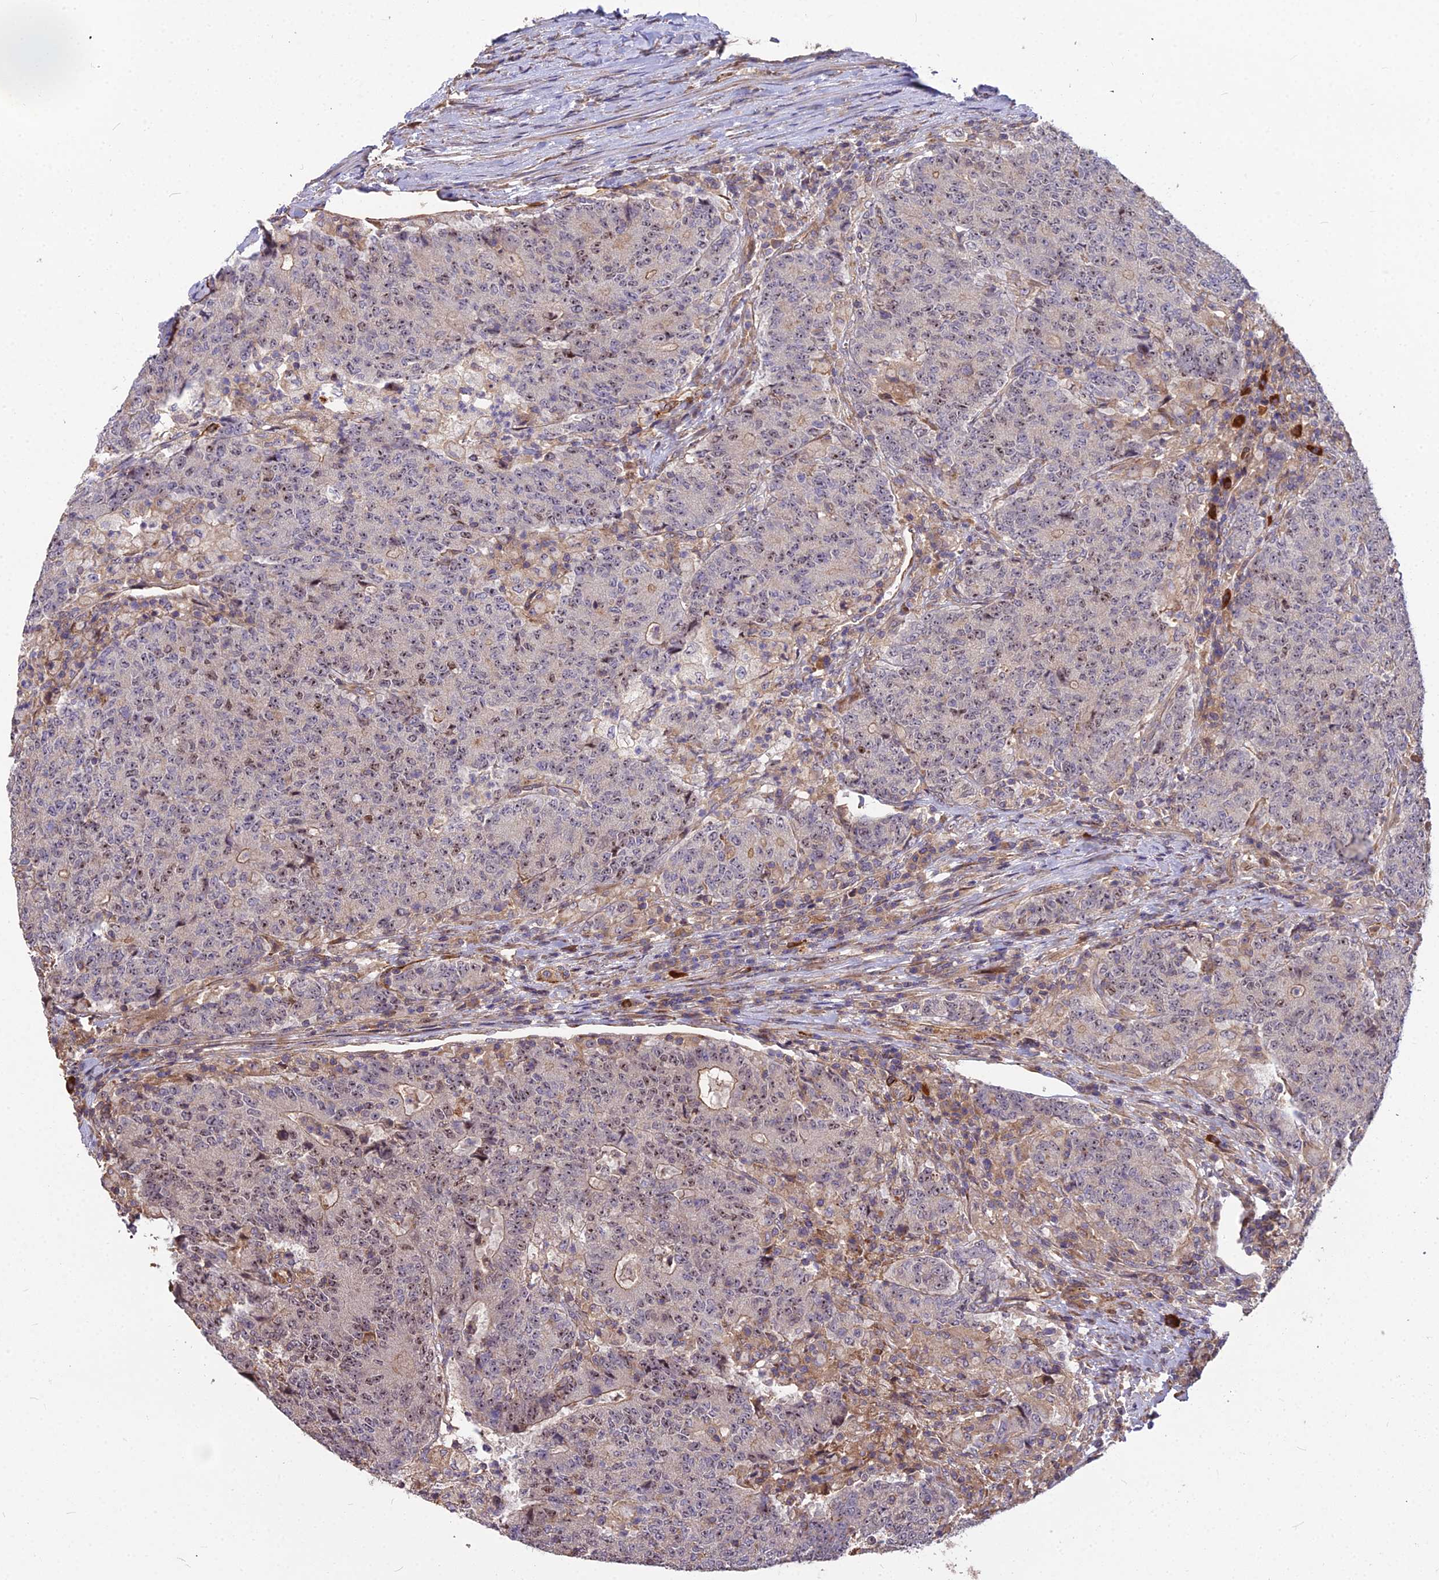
{"staining": {"intensity": "moderate", "quantity": "25%-75%", "location": "cytoplasmic/membranous,nuclear"}, "tissue": "colorectal cancer", "cell_type": "Tumor cells", "image_type": "cancer", "snomed": [{"axis": "morphology", "description": "Adenocarcinoma, NOS"}, {"axis": "topography", "description": "Colon"}], "caption": "The immunohistochemical stain shows moderate cytoplasmic/membranous and nuclear positivity in tumor cells of adenocarcinoma (colorectal) tissue. (Stains: DAB (3,3'-diaminobenzidine) in brown, nuclei in blue, Microscopy: brightfield microscopy at high magnification).", "gene": "TCEA3", "patient": {"sex": "female", "age": 75}}